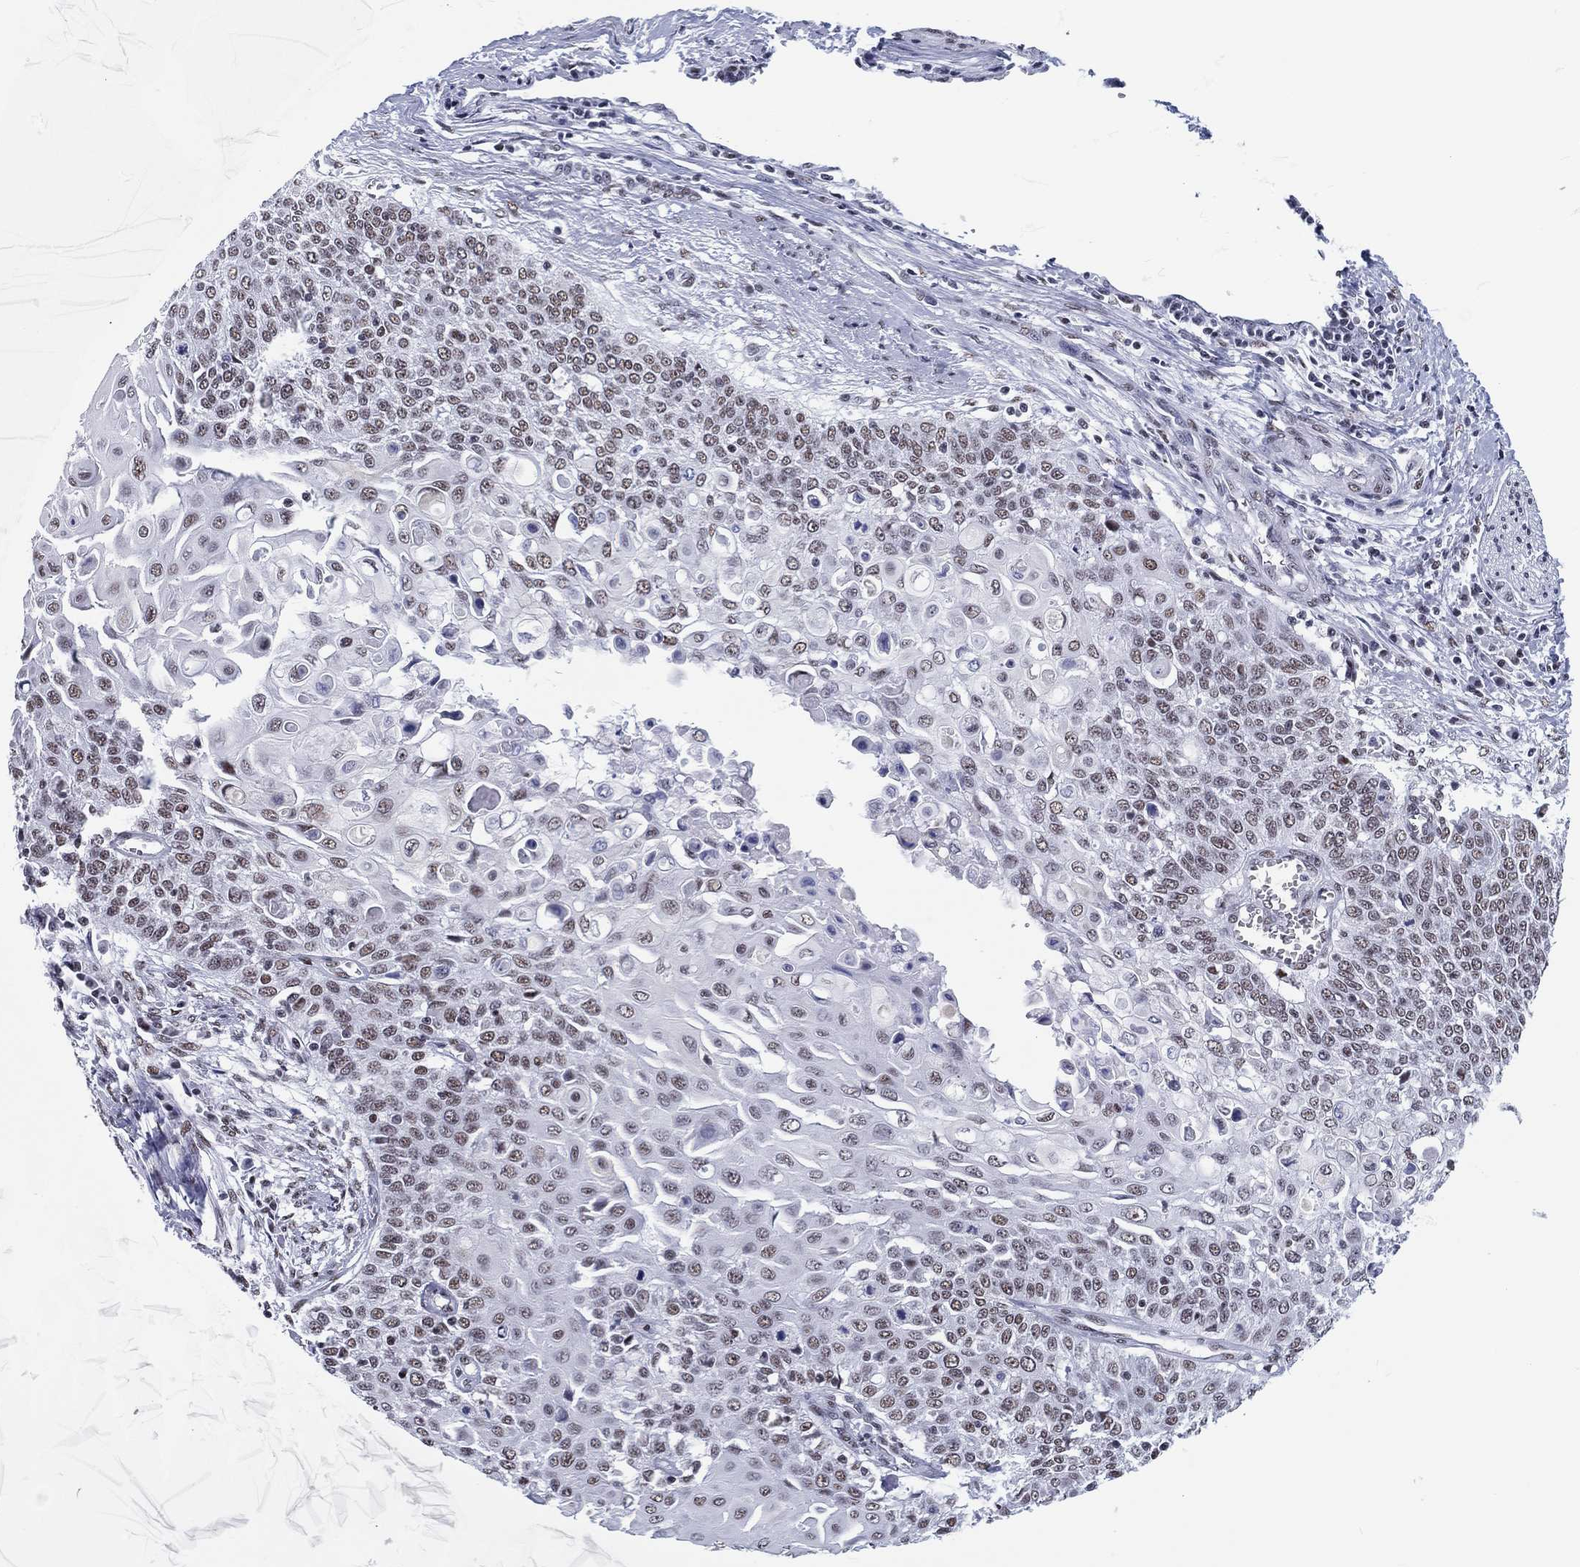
{"staining": {"intensity": "weak", "quantity": "25%-75%", "location": "nuclear"}, "tissue": "cervical cancer", "cell_type": "Tumor cells", "image_type": "cancer", "snomed": [{"axis": "morphology", "description": "Squamous cell carcinoma, NOS"}, {"axis": "topography", "description": "Cervix"}], "caption": "Human cervical cancer stained with a brown dye shows weak nuclear positive positivity in about 25%-75% of tumor cells.", "gene": "MAPK8IP1", "patient": {"sex": "female", "age": 39}}